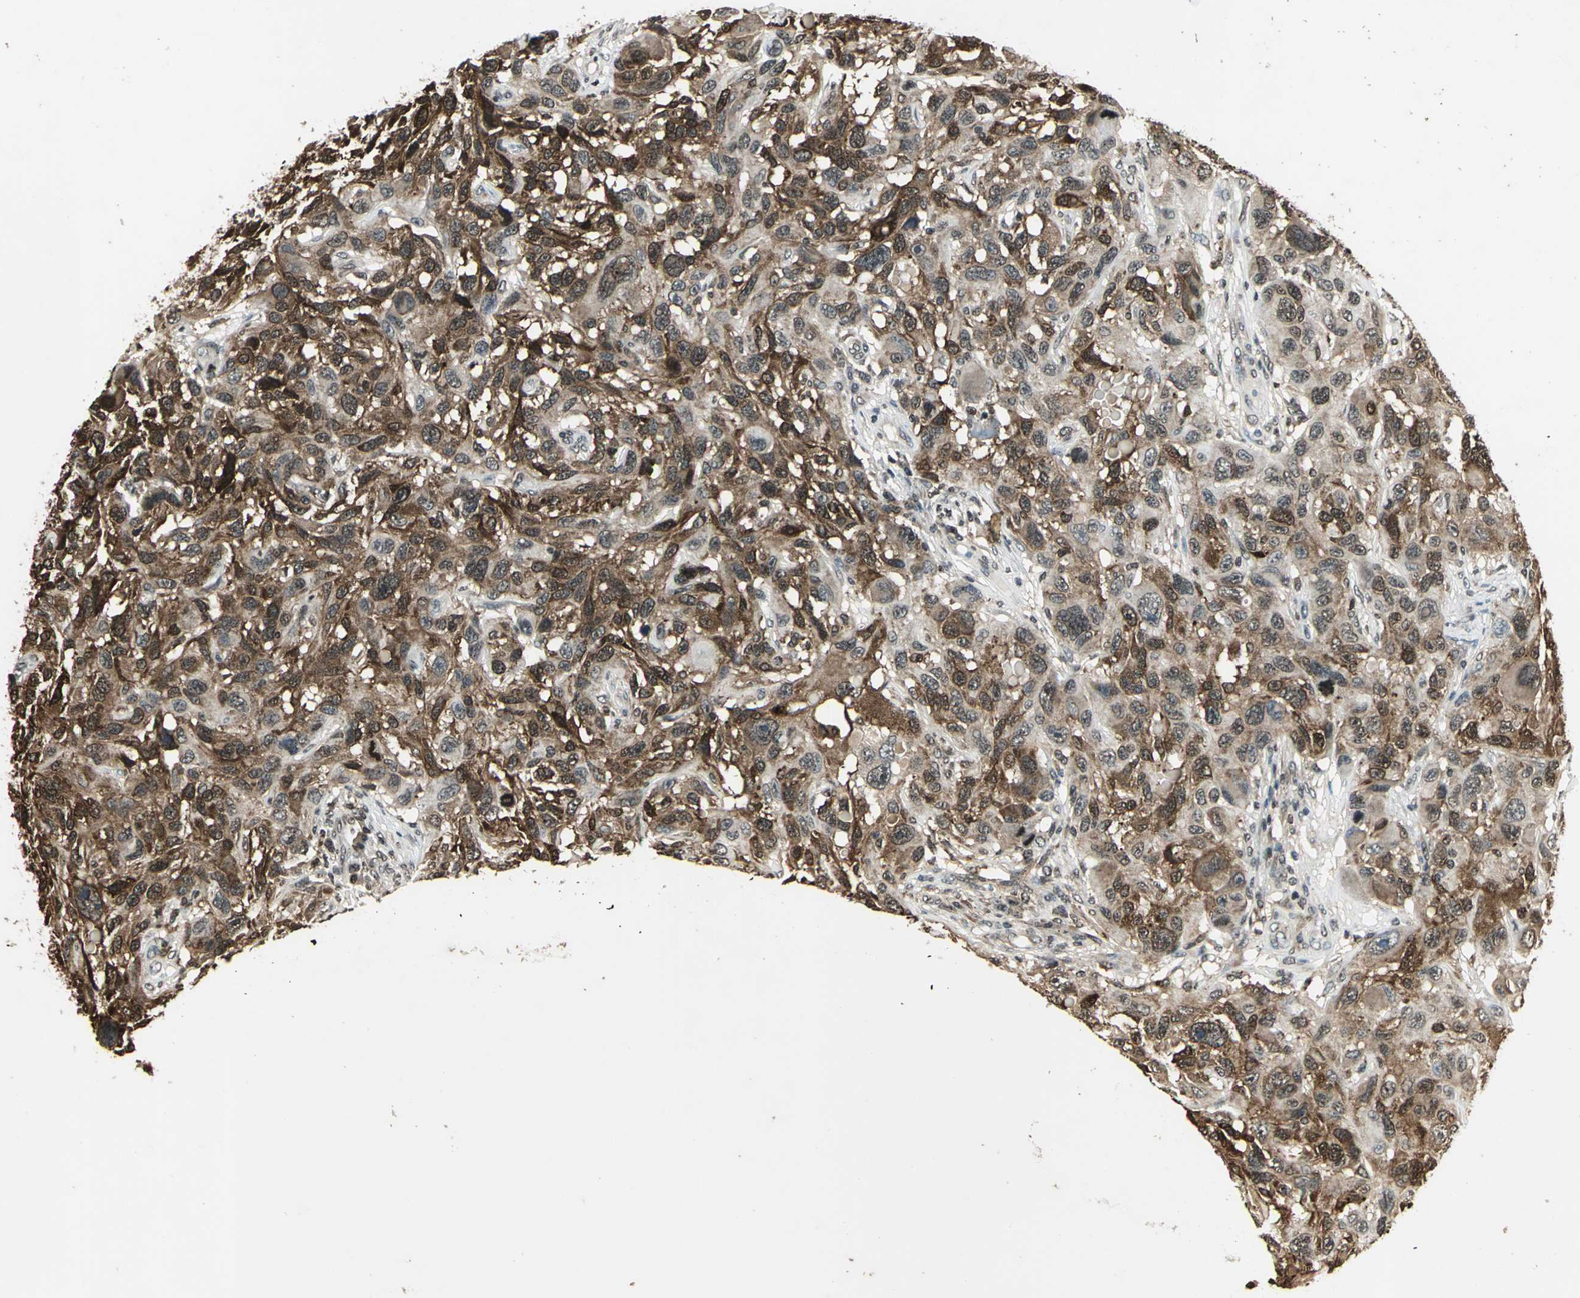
{"staining": {"intensity": "strong", "quantity": ">75%", "location": "cytoplasmic/membranous,nuclear"}, "tissue": "melanoma", "cell_type": "Tumor cells", "image_type": "cancer", "snomed": [{"axis": "morphology", "description": "Malignant melanoma, NOS"}, {"axis": "topography", "description": "Skin"}], "caption": "Immunohistochemistry (IHC) micrograph of melanoma stained for a protein (brown), which exhibits high levels of strong cytoplasmic/membranous and nuclear positivity in about >75% of tumor cells.", "gene": "LGALS3", "patient": {"sex": "male", "age": 53}}